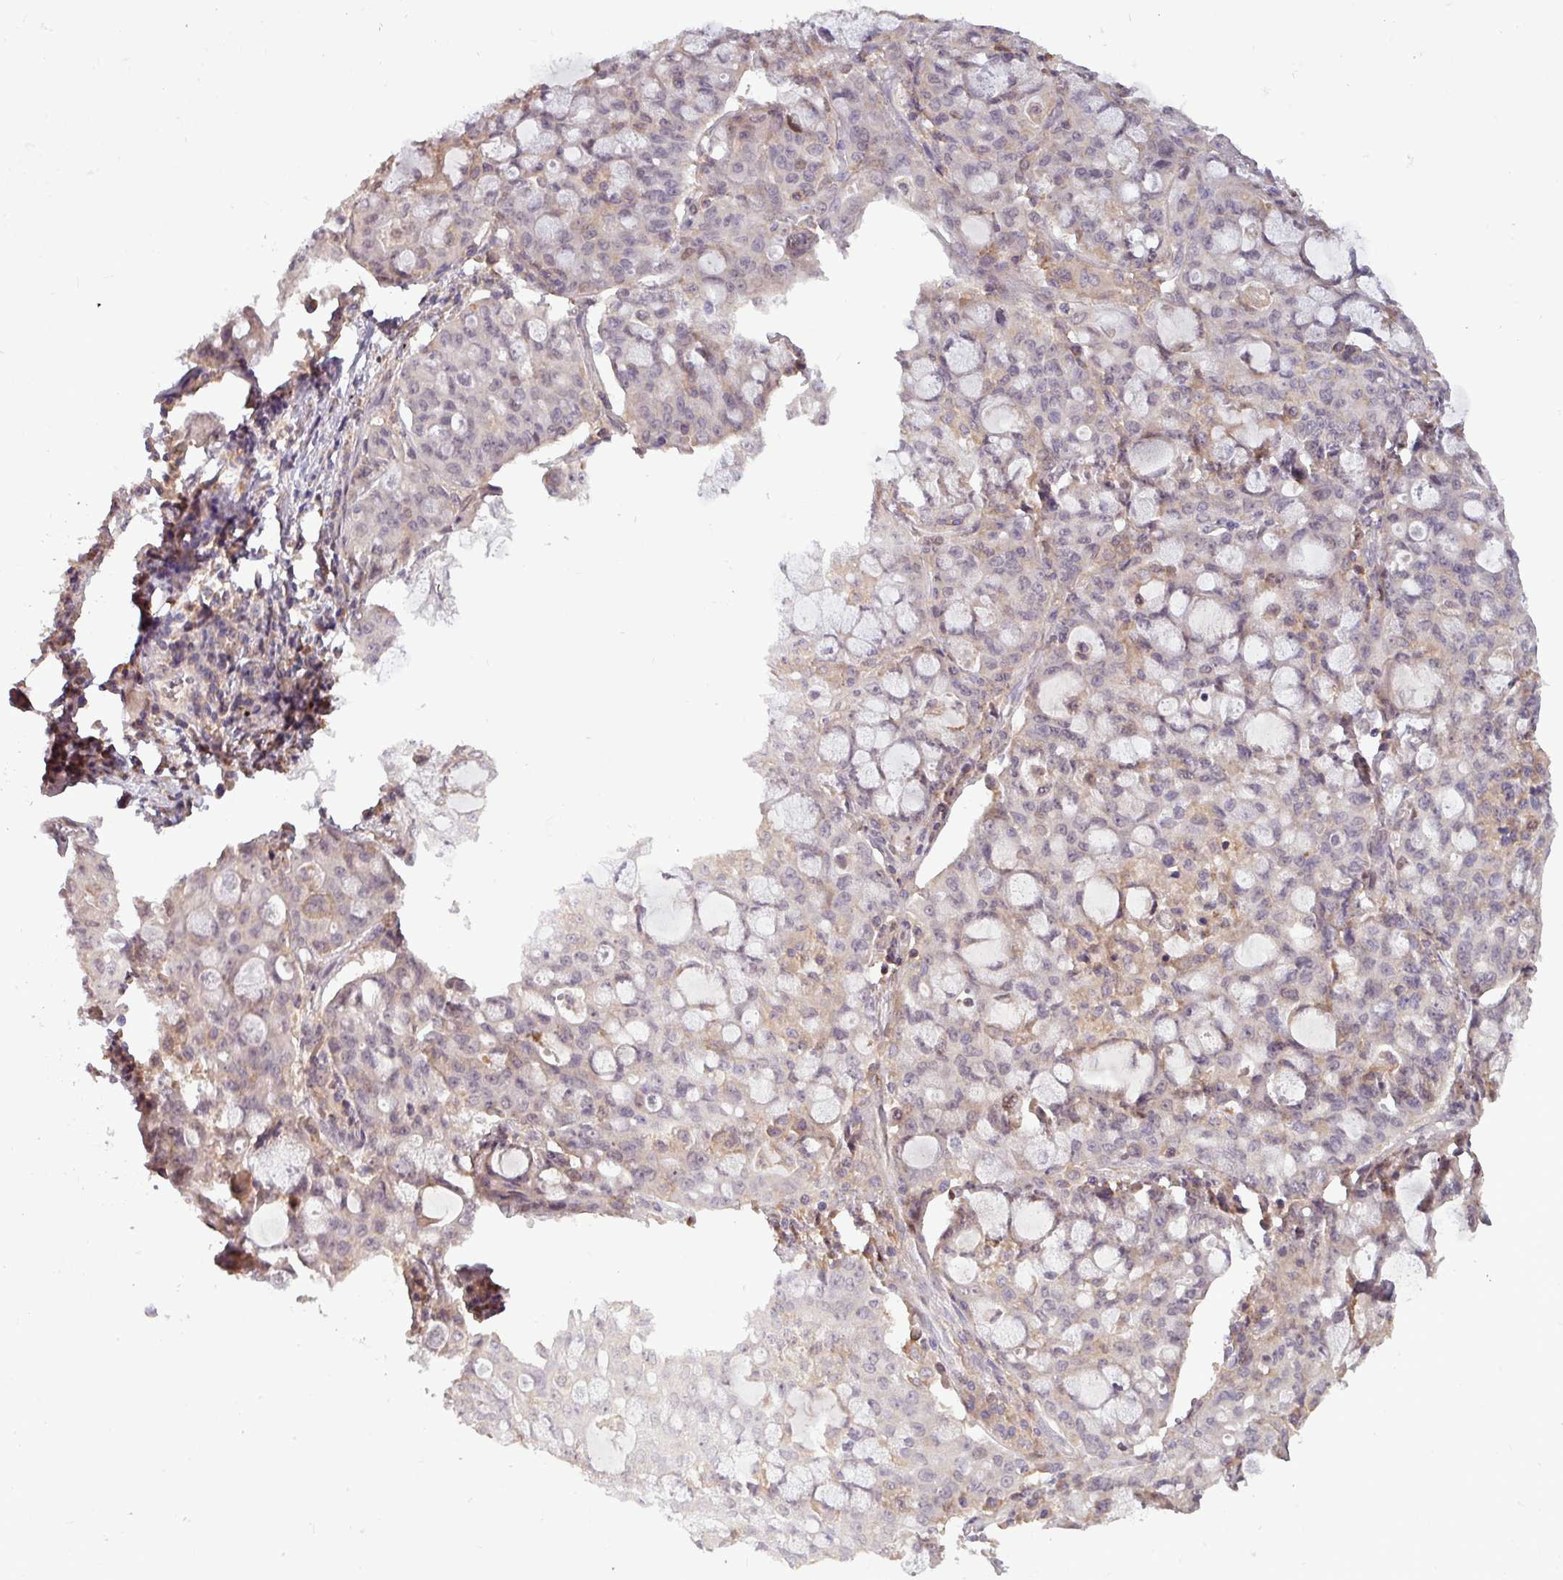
{"staining": {"intensity": "weak", "quantity": "<25%", "location": "cytoplasmic/membranous"}, "tissue": "lung cancer", "cell_type": "Tumor cells", "image_type": "cancer", "snomed": [{"axis": "morphology", "description": "Adenocarcinoma, NOS"}, {"axis": "topography", "description": "Lung"}], "caption": "Immunohistochemistry image of human lung cancer (adenocarcinoma) stained for a protein (brown), which displays no expression in tumor cells.", "gene": "PRRX1", "patient": {"sex": "female", "age": 44}}